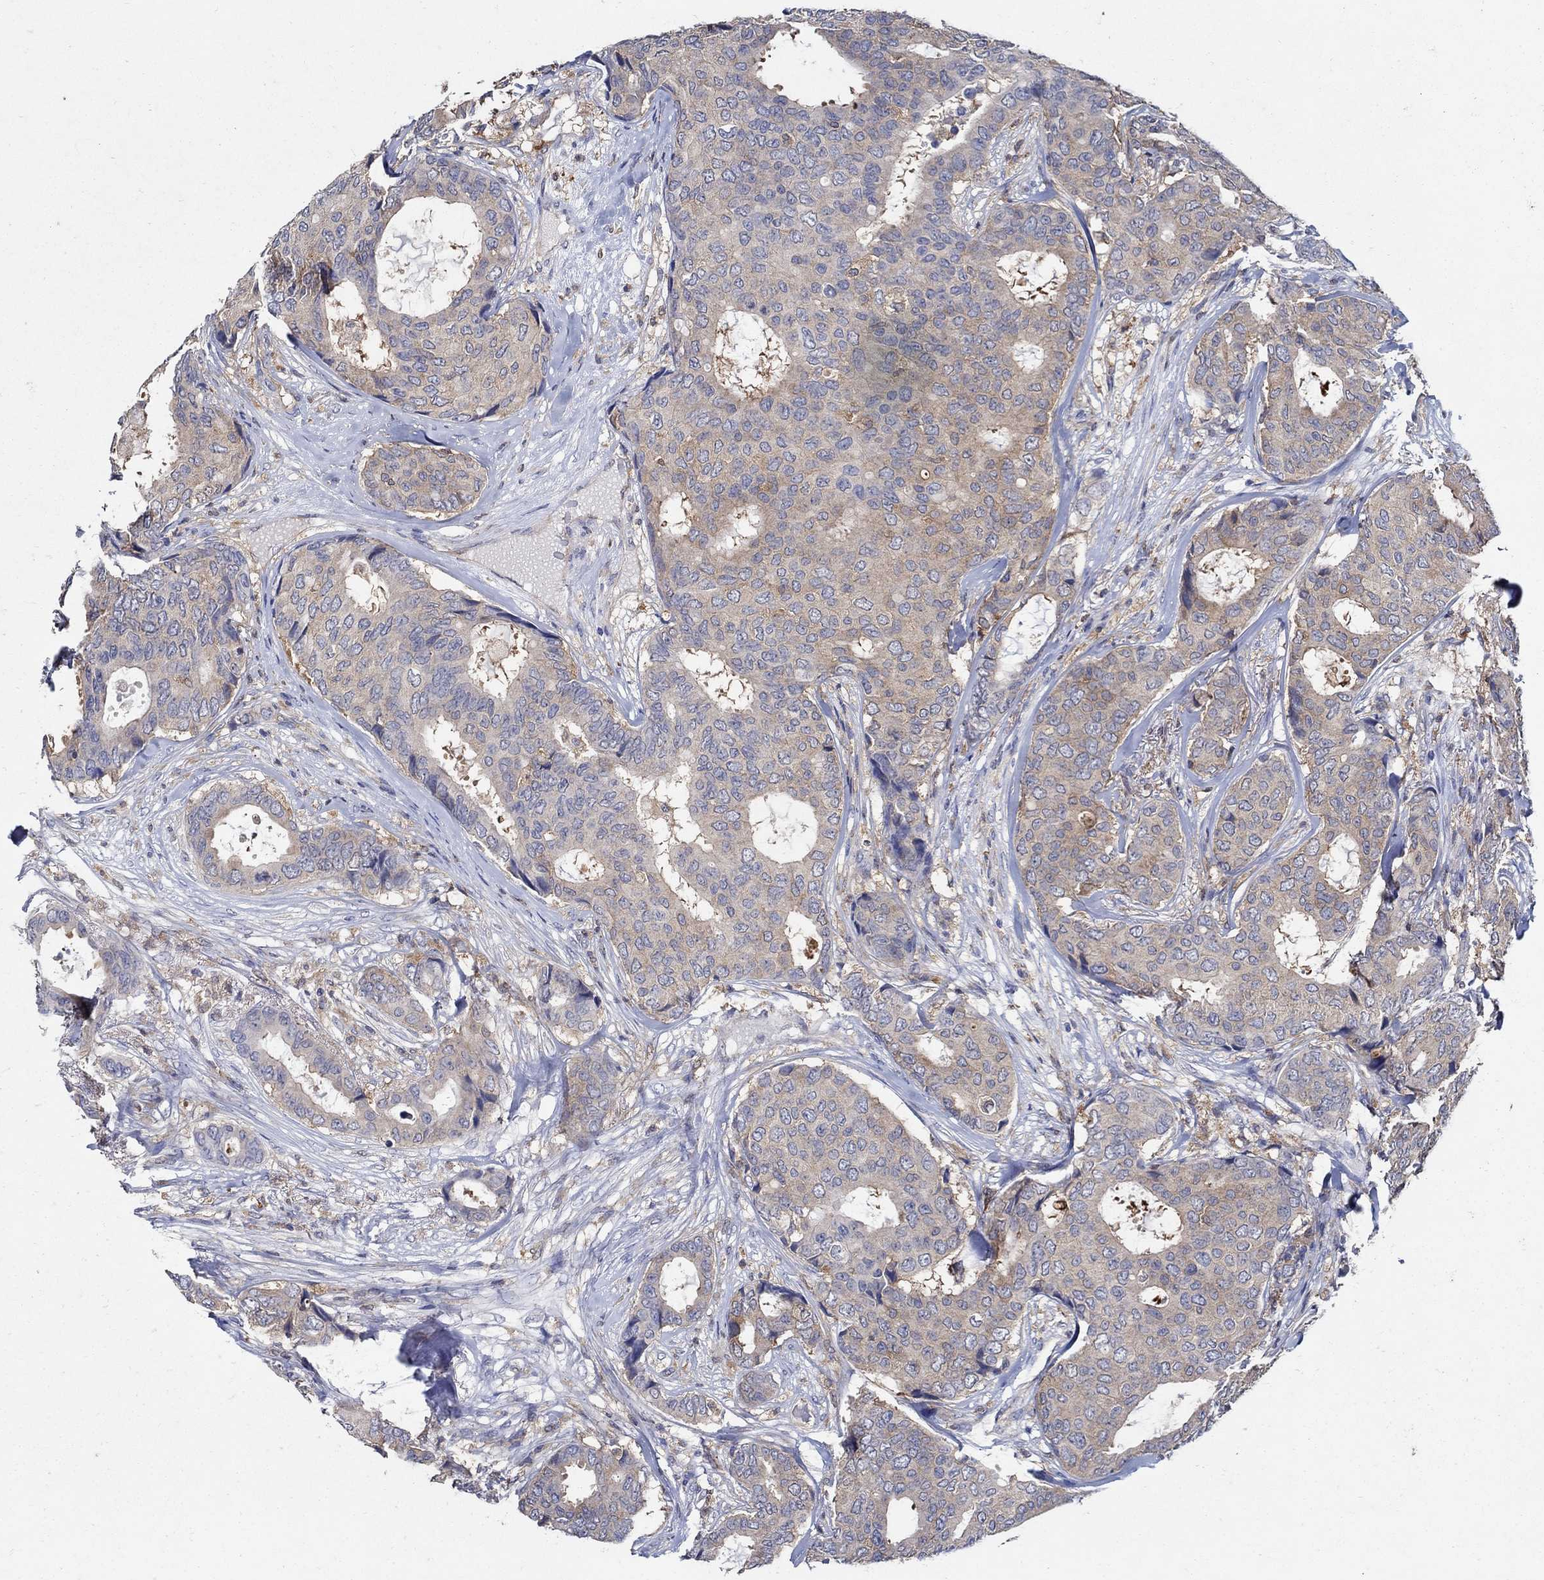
{"staining": {"intensity": "weak", "quantity": "25%-75%", "location": "cytoplasmic/membranous"}, "tissue": "breast cancer", "cell_type": "Tumor cells", "image_type": "cancer", "snomed": [{"axis": "morphology", "description": "Duct carcinoma"}, {"axis": "topography", "description": "Breast"}], "caption": "About 25%-75% of tumor cells in breast cancer (intraductal carcinoma) show weak cytoplasmic/membranous protein positivity as visualized by brown immunohistochemical staining.", "gene": "MTHFR", "patient": {"sex": "female", "age": 75}}